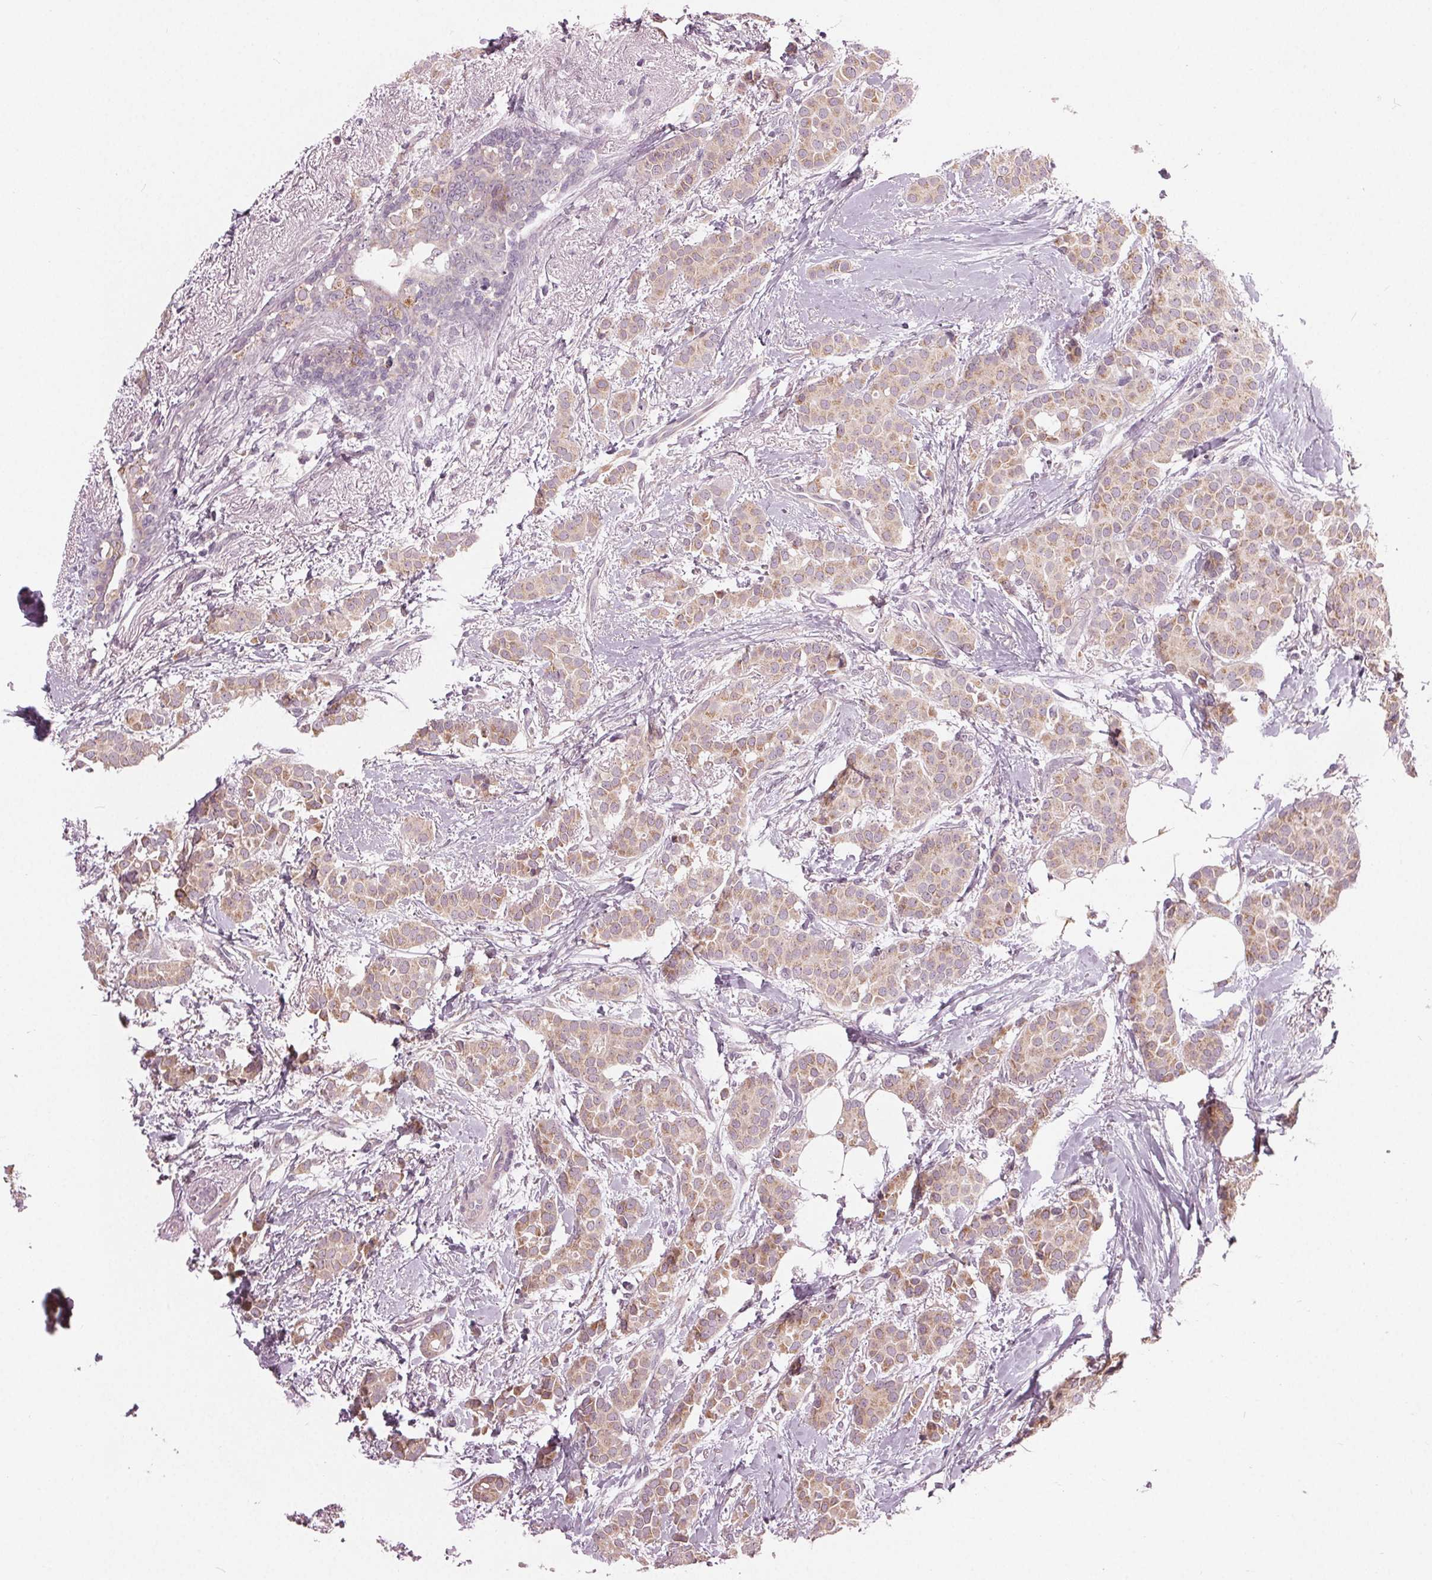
{"staining": {"intensity": "weak", "quantity": "25%-75%", "location": "cytoplasmic/membranous"}, "tissue": "breast cancer", "cell_type": "Tumor cells", "image_type": "cancer", "snomed": [{"axis": "morphology", "description": "Duct carcinoma"}, {"axis": "topography", "description": "Breast"}], "caption": "Human breast cancer (intraductal carcinoma) stained with a brown dye demonstrates weak cytoplasmic/membranous positive staining in about 25%-75% of tumor cells.", "gene": "ZNF605", "patient": {"sex": "female", "age": 79}}